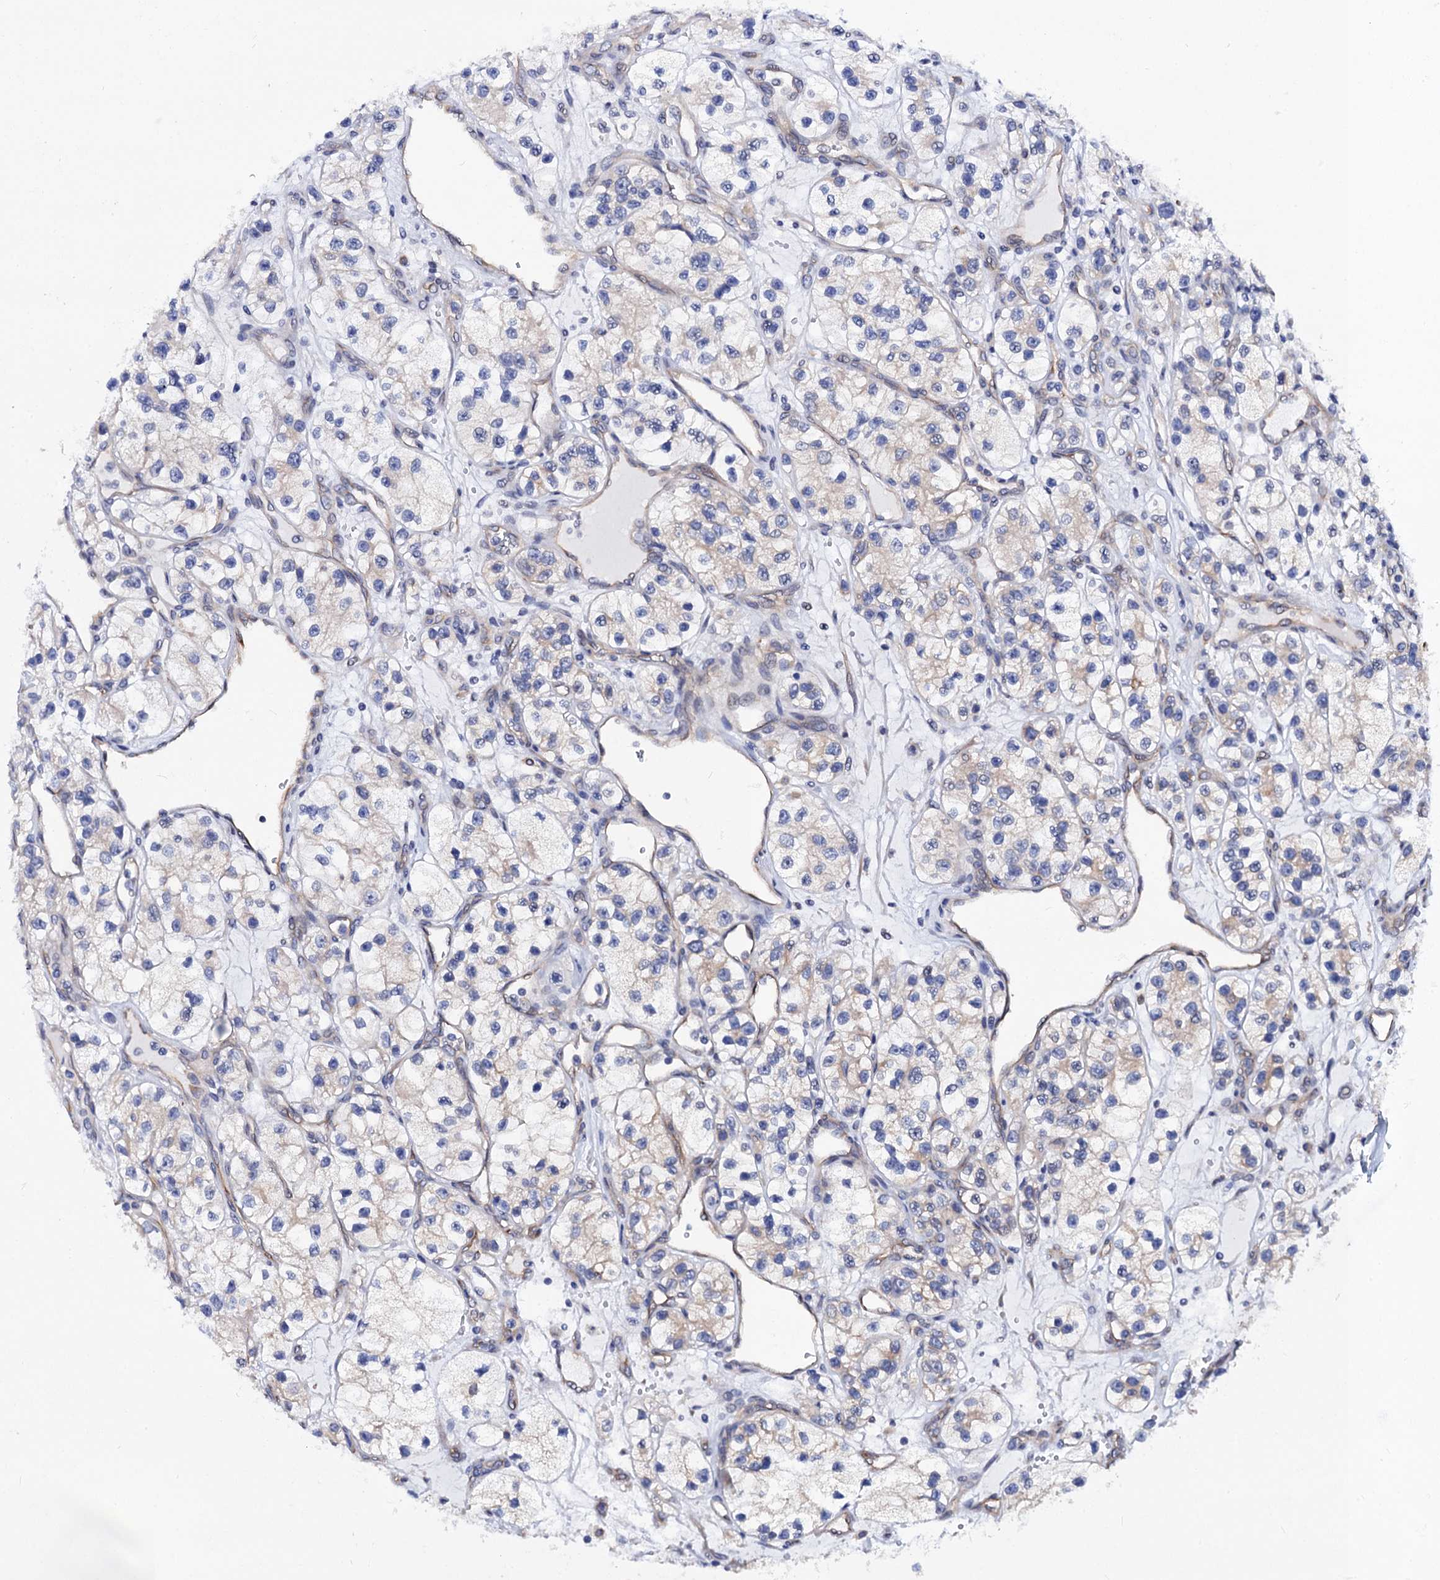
{"staining": {"intensity": "negative", "quantity": "none", "location": "none"}, "tissue": "renal cancer", "cell_type": "Tumor cells", "image_type": "cancer", "snomed": [{"axis": "morphology", "description": "Adenocarcinoma, NOS"}, {"axis": "topography", "description": "Kidney"}], "caption": "An immunohistochemistry (IHC) photomicrograph of adenocarcinoma (renal) is shown. There is no staining in tumor cells of adenocarcinoma (renal). Nuclei are stained in blue.", "gene": "ZDHHC18", "patient": {"sex": "female", "age": 57}}